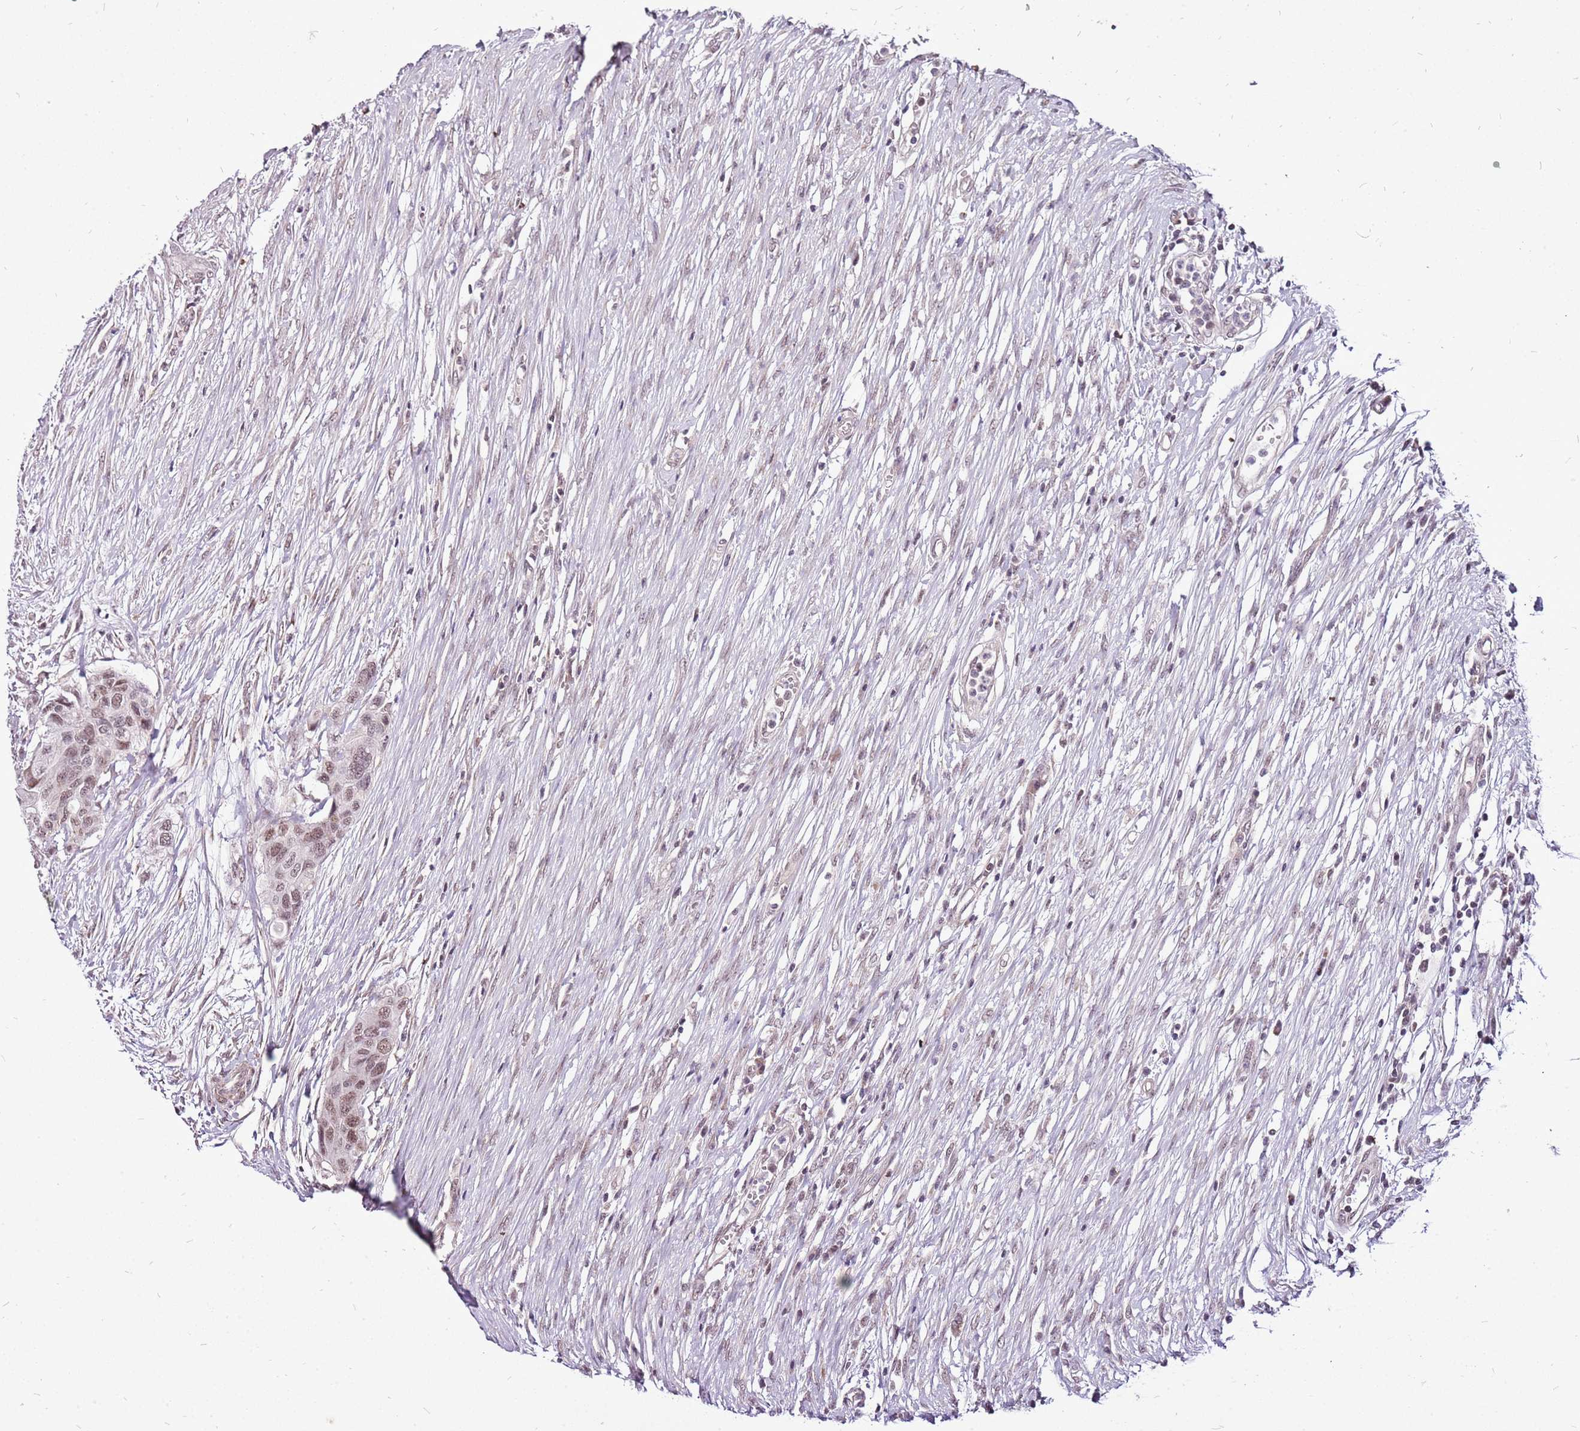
{"staining": {"intensity": "moderate", "quantity": "<25%", "location": "nuclear"}, "tissue": "colorectal cancer", "cell_type": "Tumor cells", "image_type": "cancer", "snomed": [{"axis": "morphology", "description": "Adenocarcinoma, NOS"}, {"axis": "topography", "description": "Colon"}], "caption": "Protein expression analysis of human colorectal cancer reveals moderate nuclear expression in about <25% of tumor cells.", "gene": "CCDC166", "patient": {"sex": "male", "age": 77}}